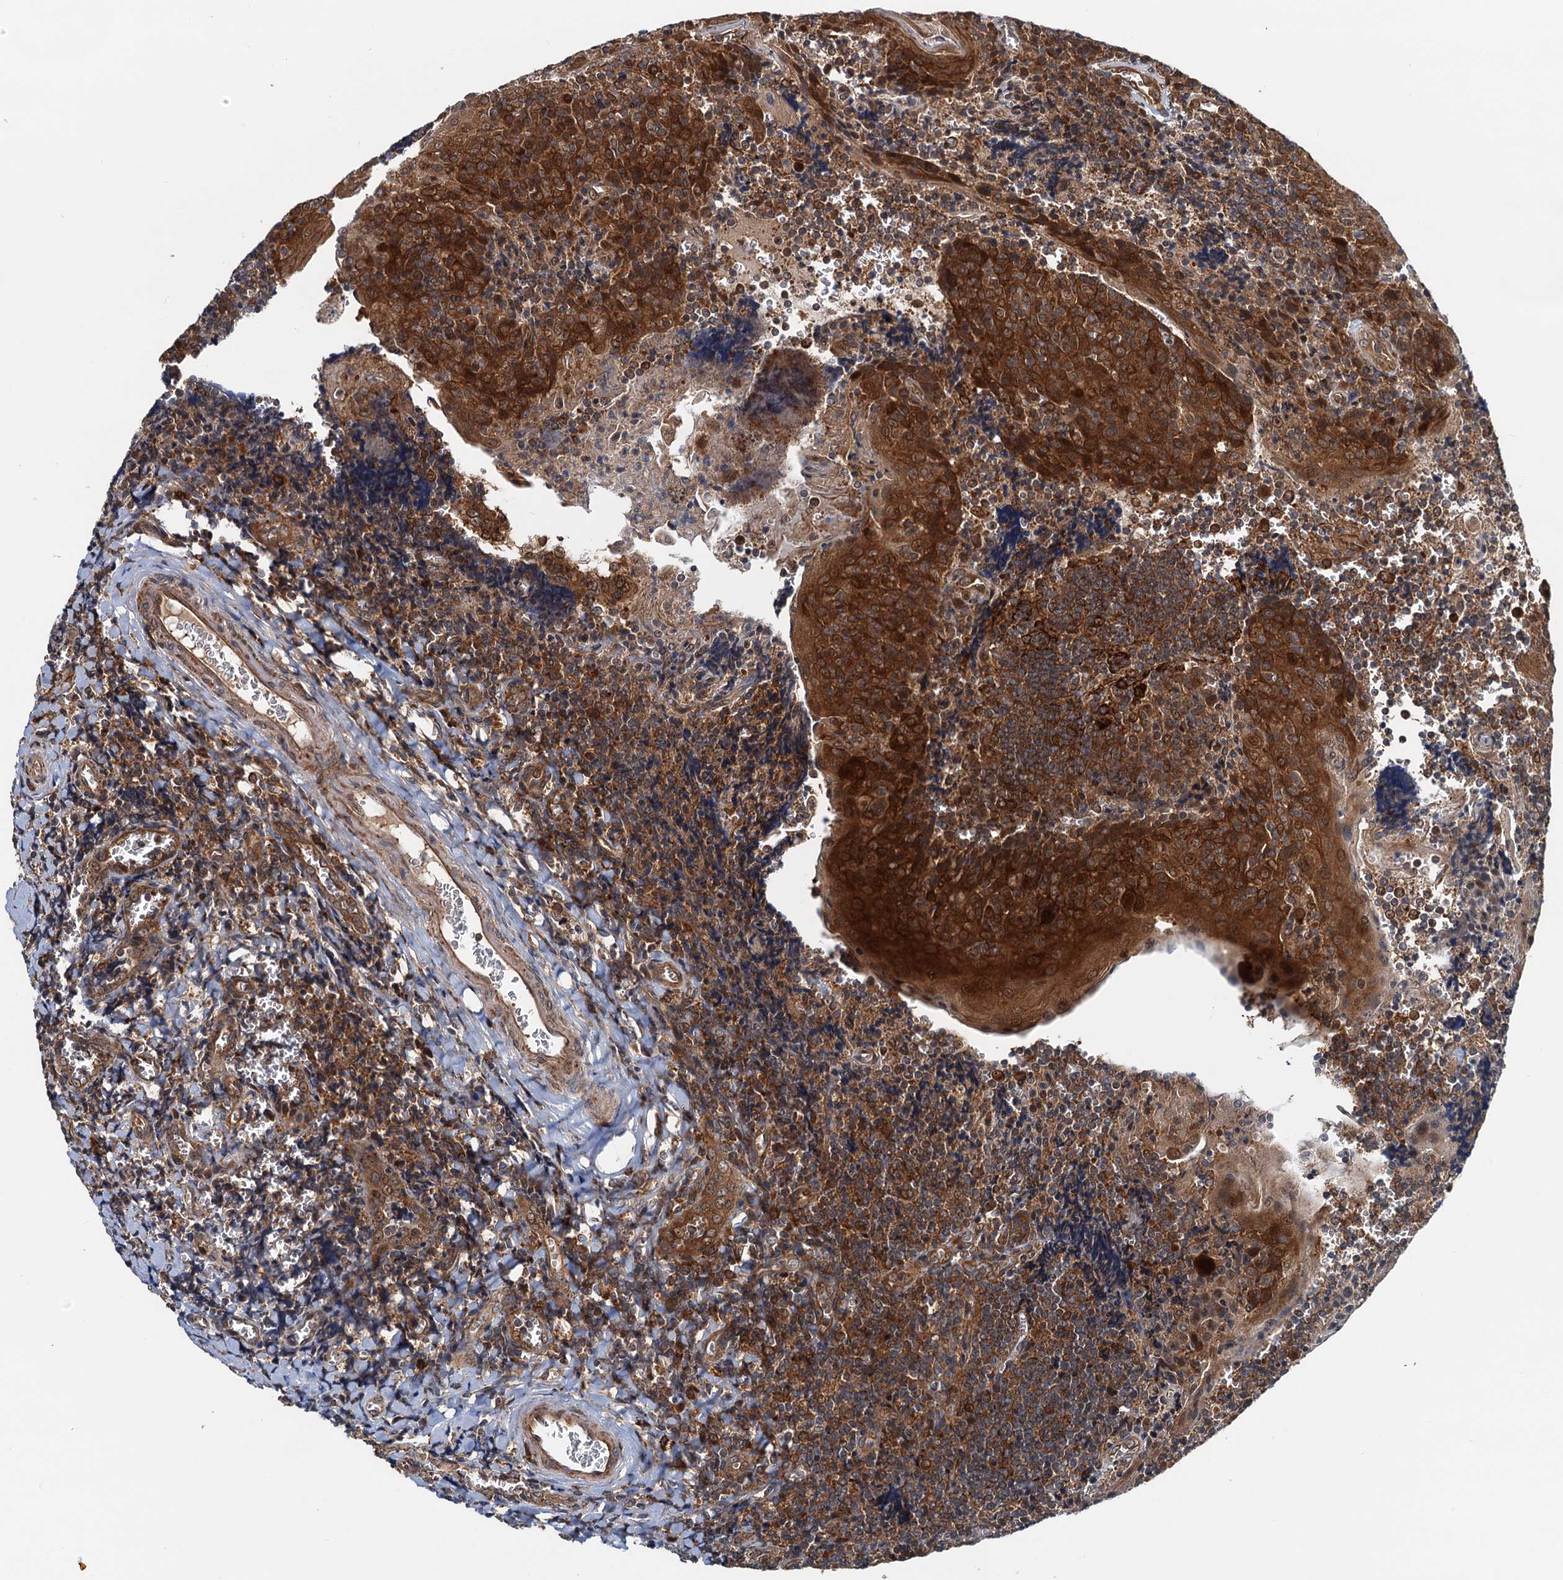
{"staining": {"intensity": "strong", "quantity": ">75%", "location": "cytoplasmic/membranous"}, "tissue": "tonsil", "cell_type": "Germinal center cells", "image_type": "normal", "snomed": [{"axis": "morphology", "description": "Normal tissue, NOS"}, {"axis": "topography", "description": "Tonsil"}], "caption": "Protein expression analysis of unremarkable tonsil demonstrates strong cytoplasmic/membranous positivity in about >75% of germinal center cells. The protein of interest is shown in brown color, while the nuclei are stained blue.", "gene": "AAGAB", "patient": {"sex": "male", "age": 27}}